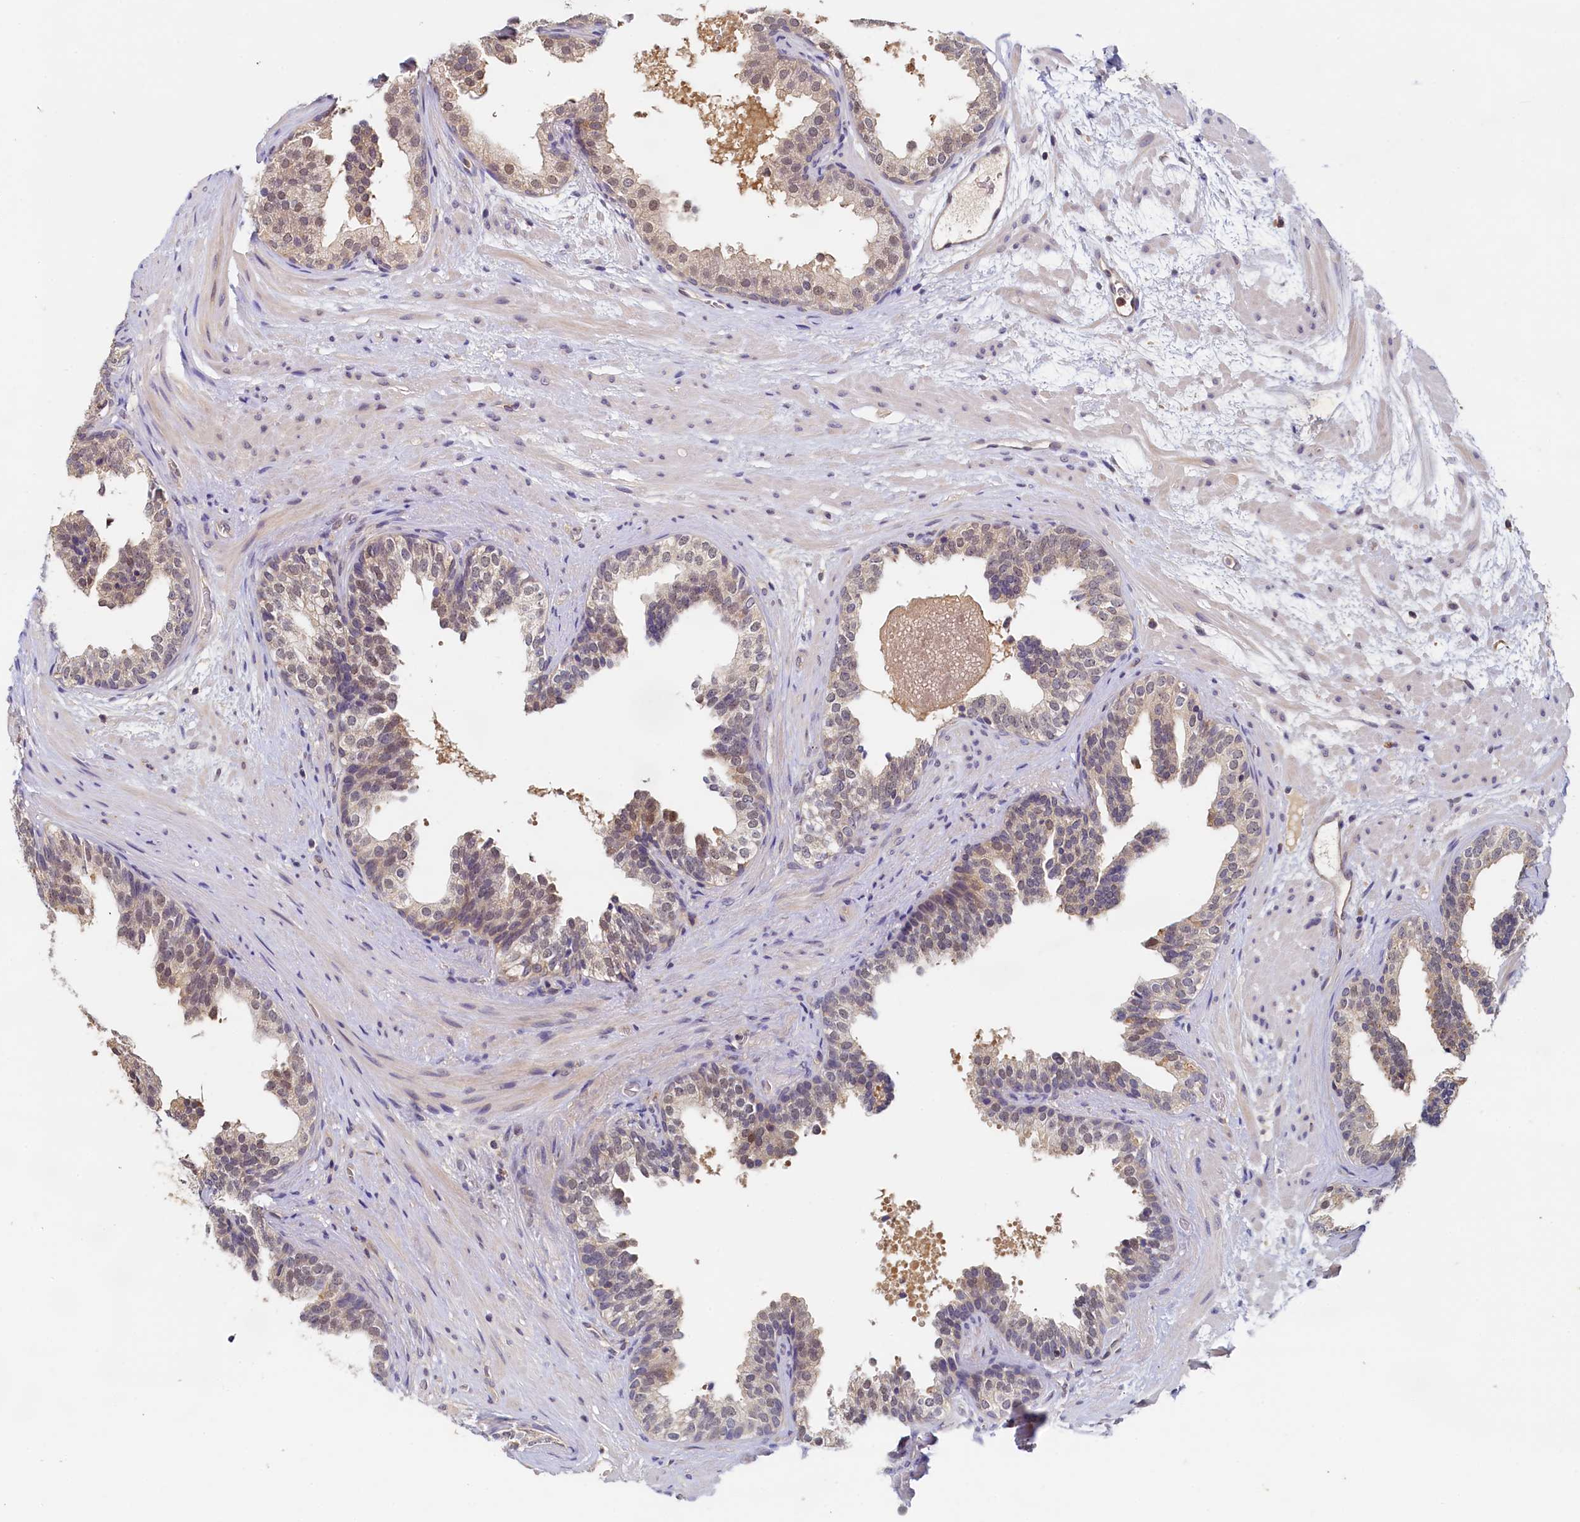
{"staining": {"intensity": "moderate", "quantity": "25%-75%", "location": "cytoplasmic/membranous,nuclear"}, "tissue": "prostate cancer", "cell_type": "Tumor cells", "image_type": "cancer", "snomed": [{"axis": "morphology", "description": "Adenocarcinoma, High grade"}, {"axis": "topography", "description": "Prostate"}], "caption": "Immunohistochemistry (IHC) staining of prostate high-grade adenocarcinoma, which reveals medium levels of moderate cytoplasmic/membranous and nuclear staining in approximately 25%-75% of tumor cells indicating moderate cytoplasmic/membranous and nuclear protein staining. The staining was performed using DAB (brown) for protein detection and nuclei were counterstained in hematoxylin (blue).", "gene": "PAAF1", "patient": {"sex": "male", "age": 59}}